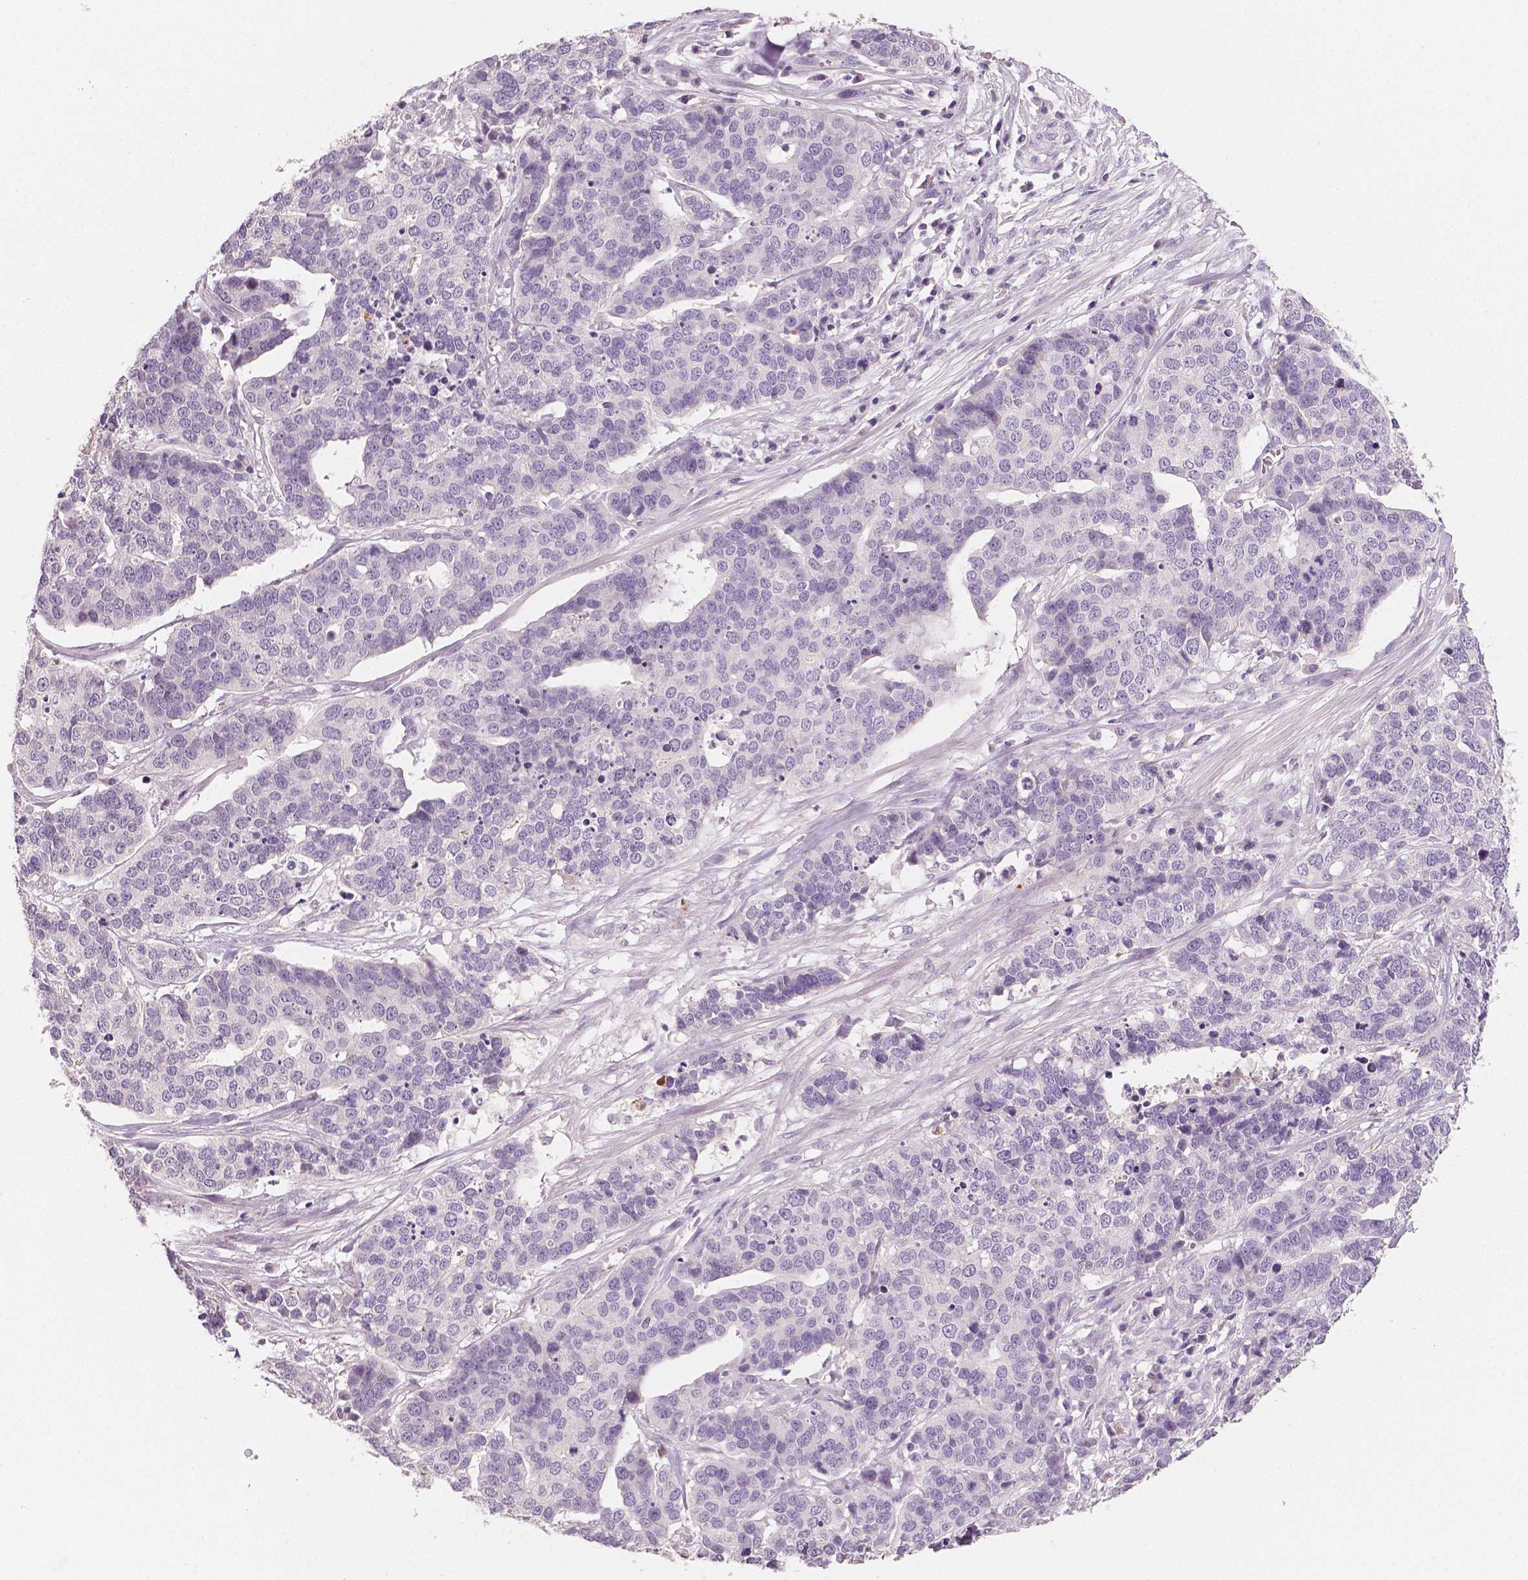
{"staining": {"intensity": "negative", "quantity": "none", "location": "none"}, "tissue": "ovarian cancer", "cell_type": "Tumor cells", "image_type": "cancer", "snomed": [{"axis": "morphology", "description": "Carcinoma, endometroid"}, {"axis": "topography", "description": "Ovary"}], "caption": "Immunohistochemical staining of endometroid carcinoma (ovarian) demonstrates no significant staining in tumor cells.", "gene": "APOA4", "patient": {"sex": "female", "age": 65}}